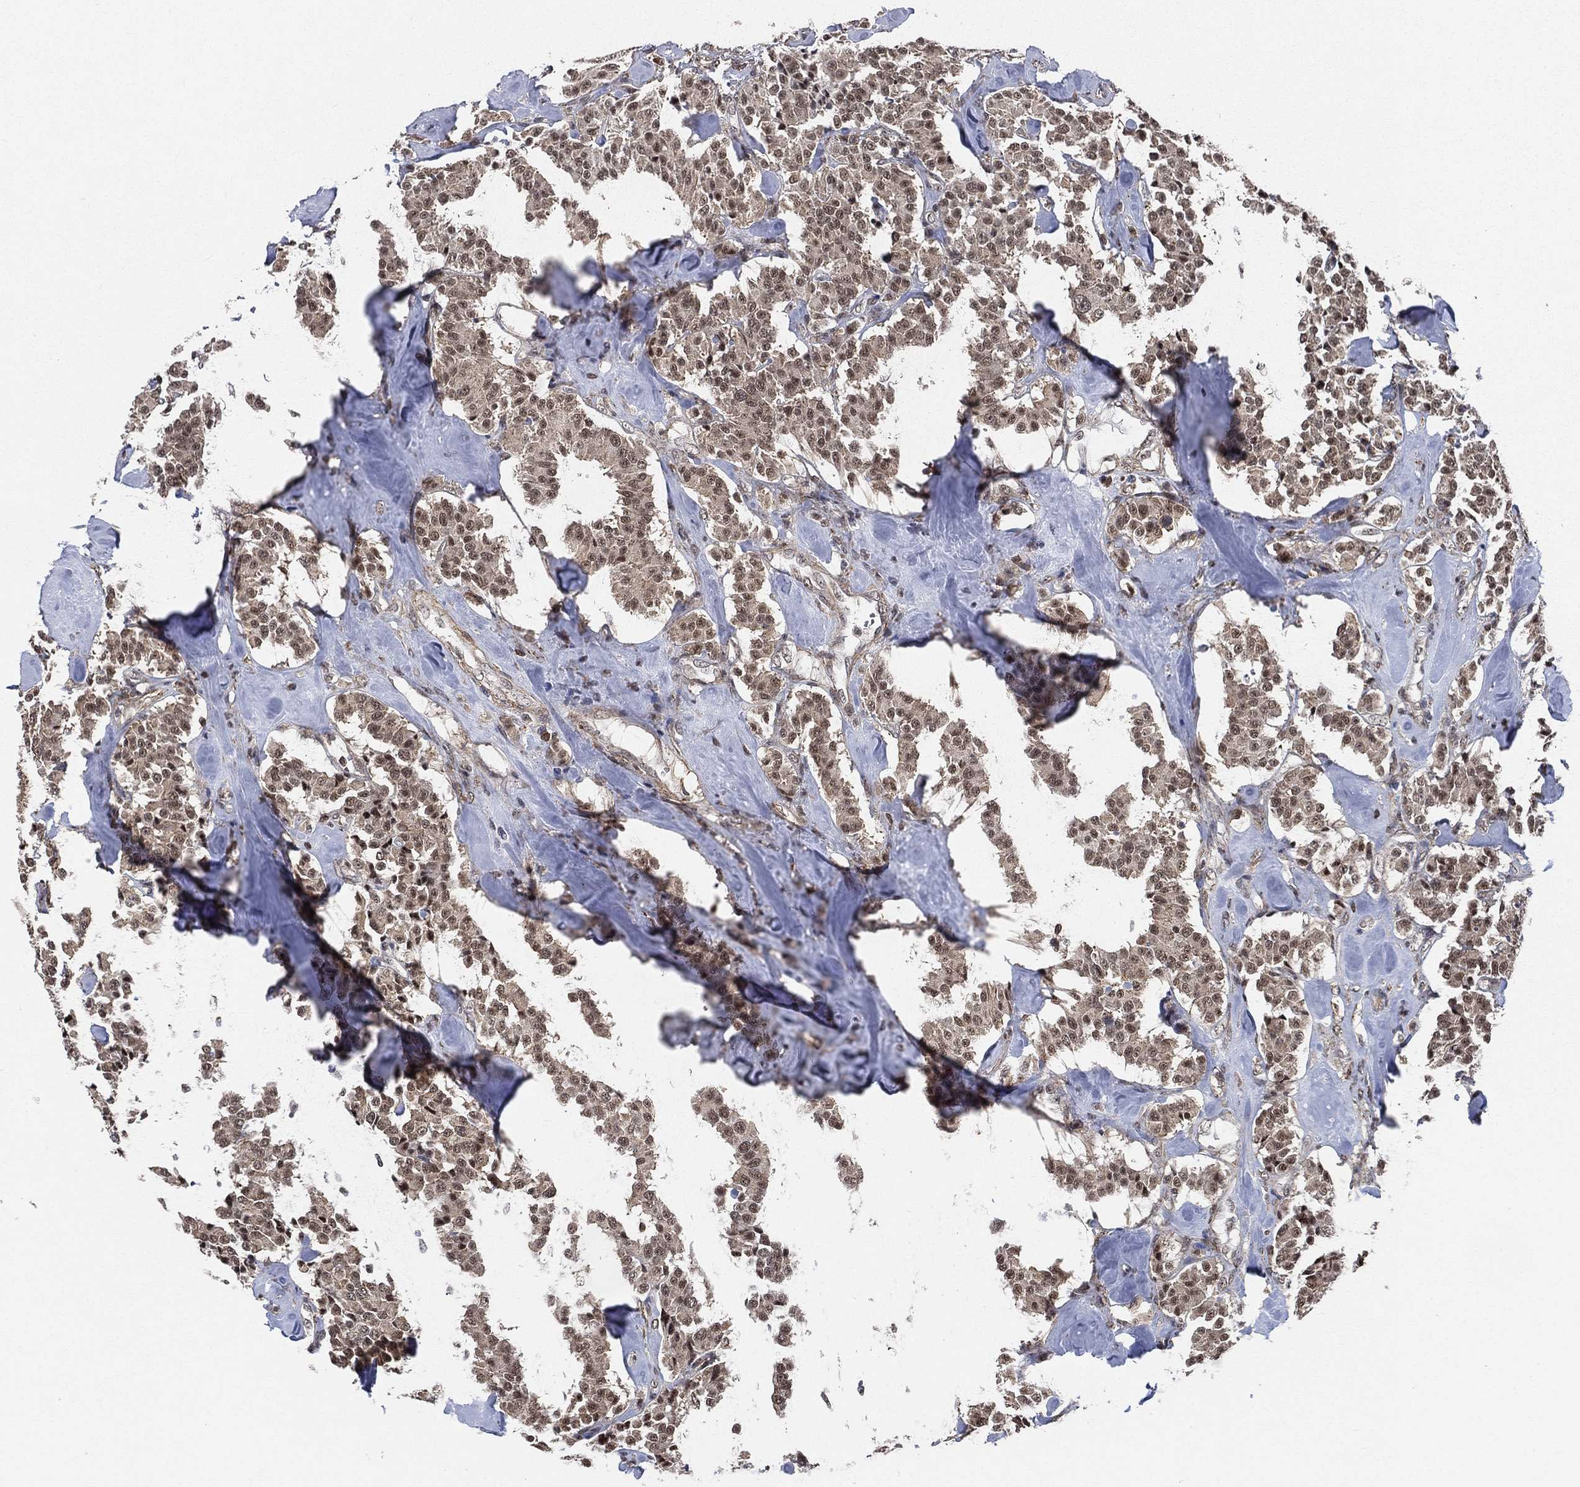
{"staining": {"intensity": "moderate", "quantity": ">75%", "location": "nuclear"}, "tissue": "carcinoid", "cell_type": "Tumor cells", "image_type": "cancer", "snomed": [{"axis": "morphology", "description": "Carcinoid, malignant, NOS"}, {"axis": "topography", "description": "Pancreas"}], "caption": "Brown immunohistochemical staining in carcinoid reveals moderate nuclear positivity in approximately >75% of tumor cells.", "gene": "RSRC2", "patient": {"sex": "male", "age": 41}}